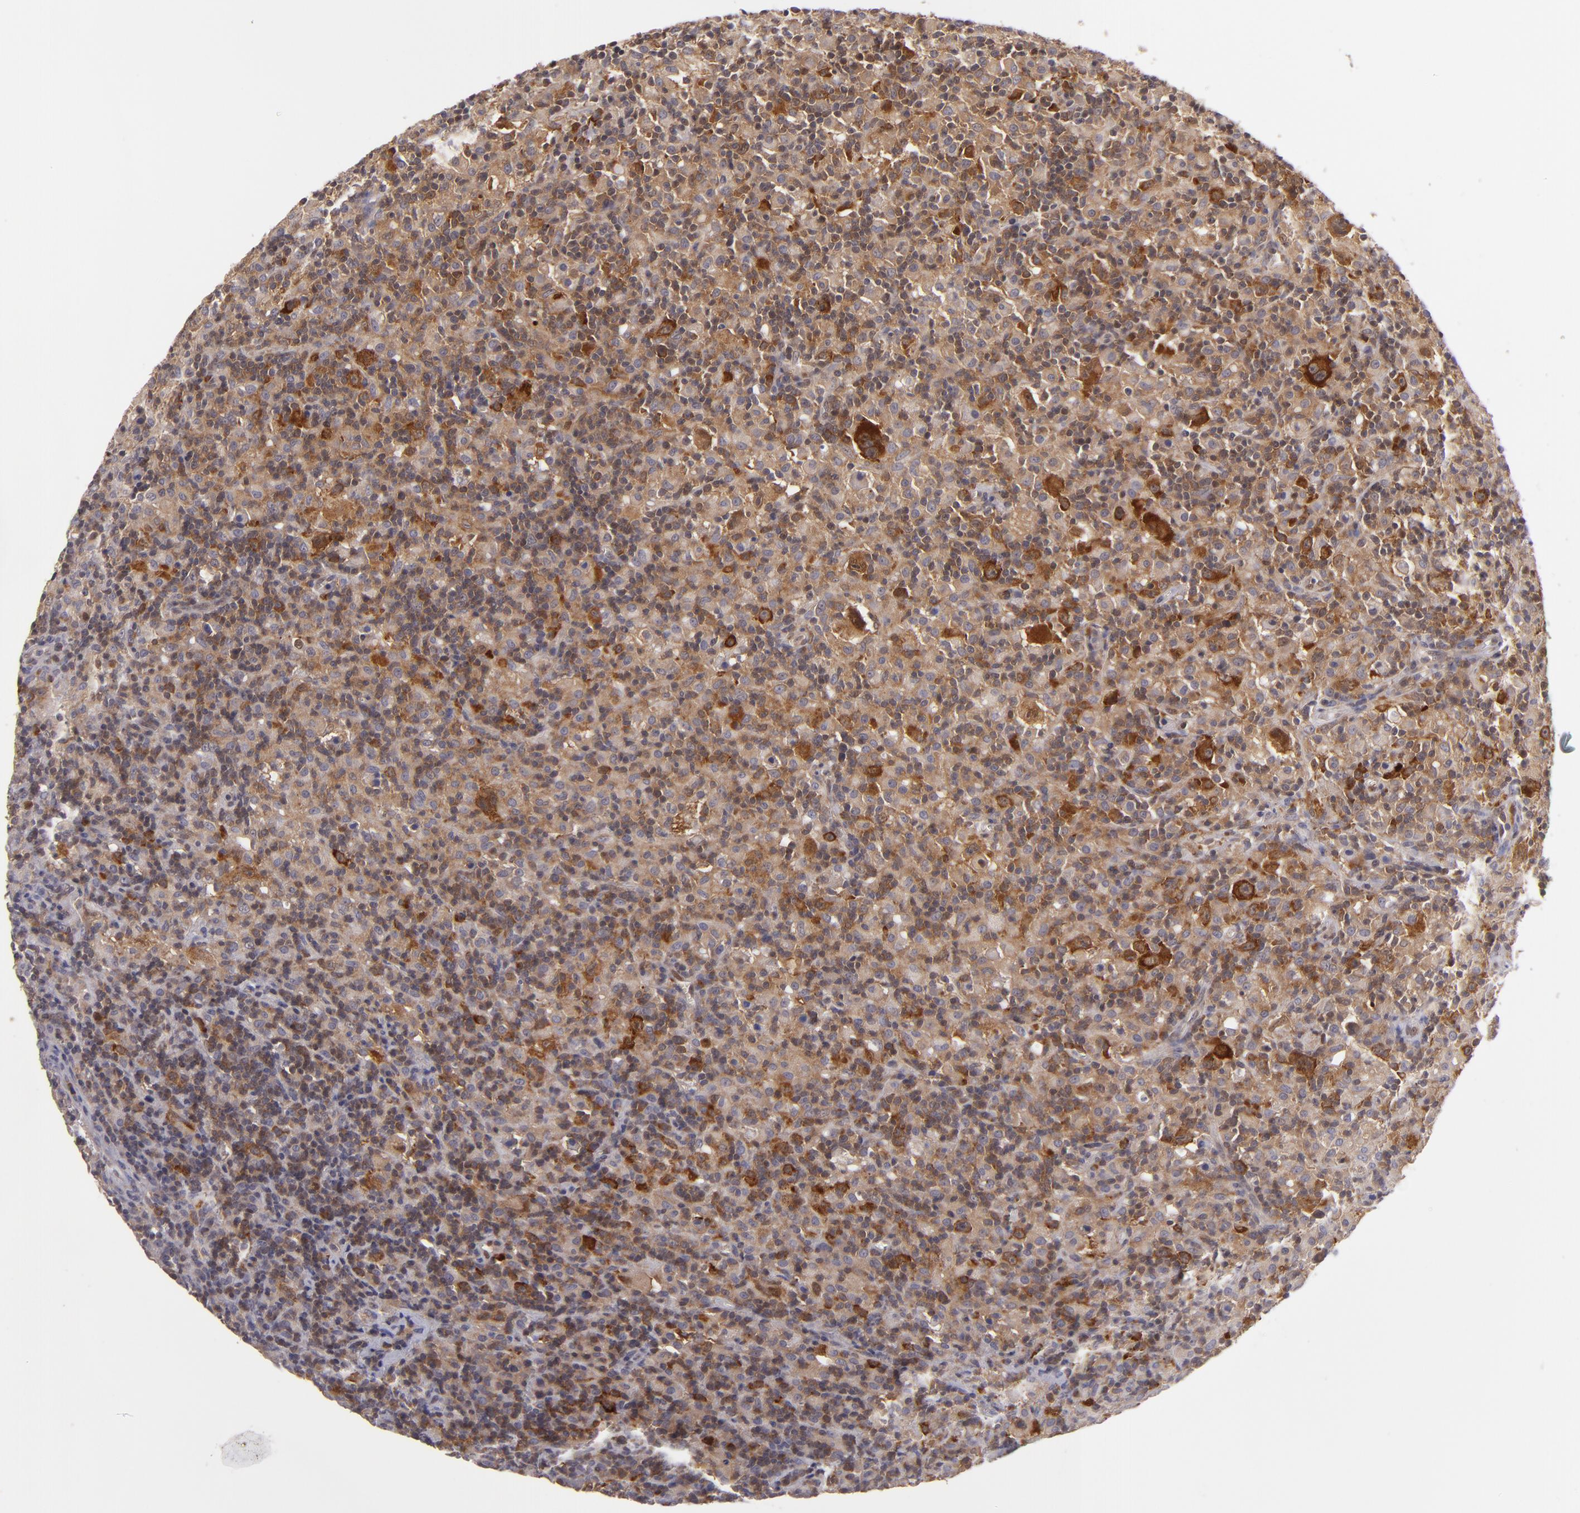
{"staining": {"intensity": "strong", "quantity": ">75%", "location": "cytoplasmic/membranous"}, "tissue": "lymphoma", "cell_type": "Tumor cells", "image_type": "cancer", "snomed": [{"axis": "morphology", "description": "Hodgkin's disease, NOS"}, {"axis": "topography", "description": "Lymph node"}], "caption": "Hodgkin's disease stained with a protein marker reveals strong staining in tumor cells.", "gene": "PTPN13", "patient": {"sex": "male", "age": 46}}